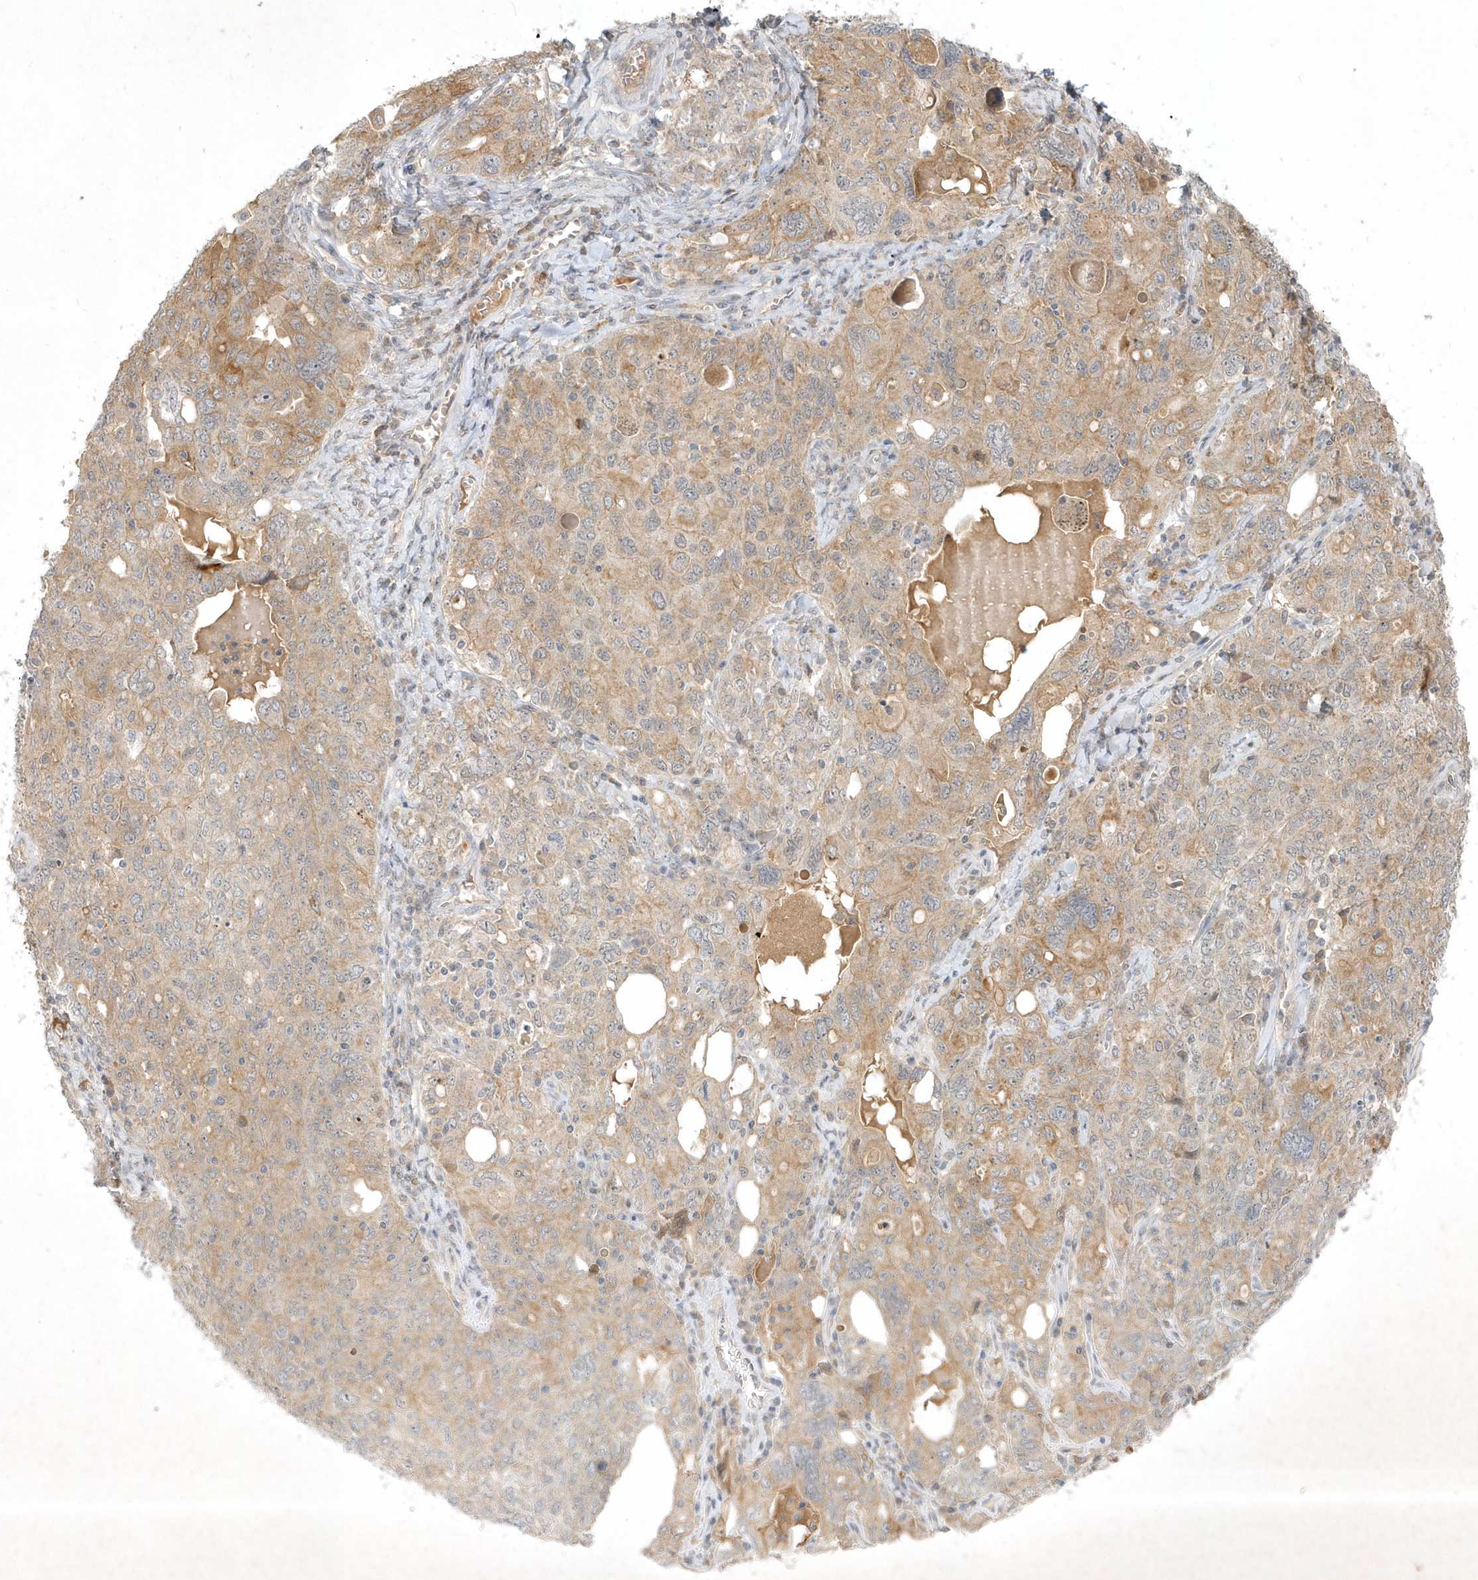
{"staining": {"intensity": "moderate", "quantity": "<25%", "location": "cytoplasmic/membranous"}, "tissue": "ovarian cancer", "cell_type": "Tumor cells", "image_type": "cancer", "snomed": [{"axis": "morphology", "description": "Carcinoma, endometroid"}, {"axis": "topography", "description": "Ovary"}], "caption": "The immunohistochemical stain highlights moderate cytoplasmic/membranous staining in tumor cells of ovarian endometroid carcinoma tissue.", "gene": "BOD1", "patient": {"sex": "female", "age": 62}}